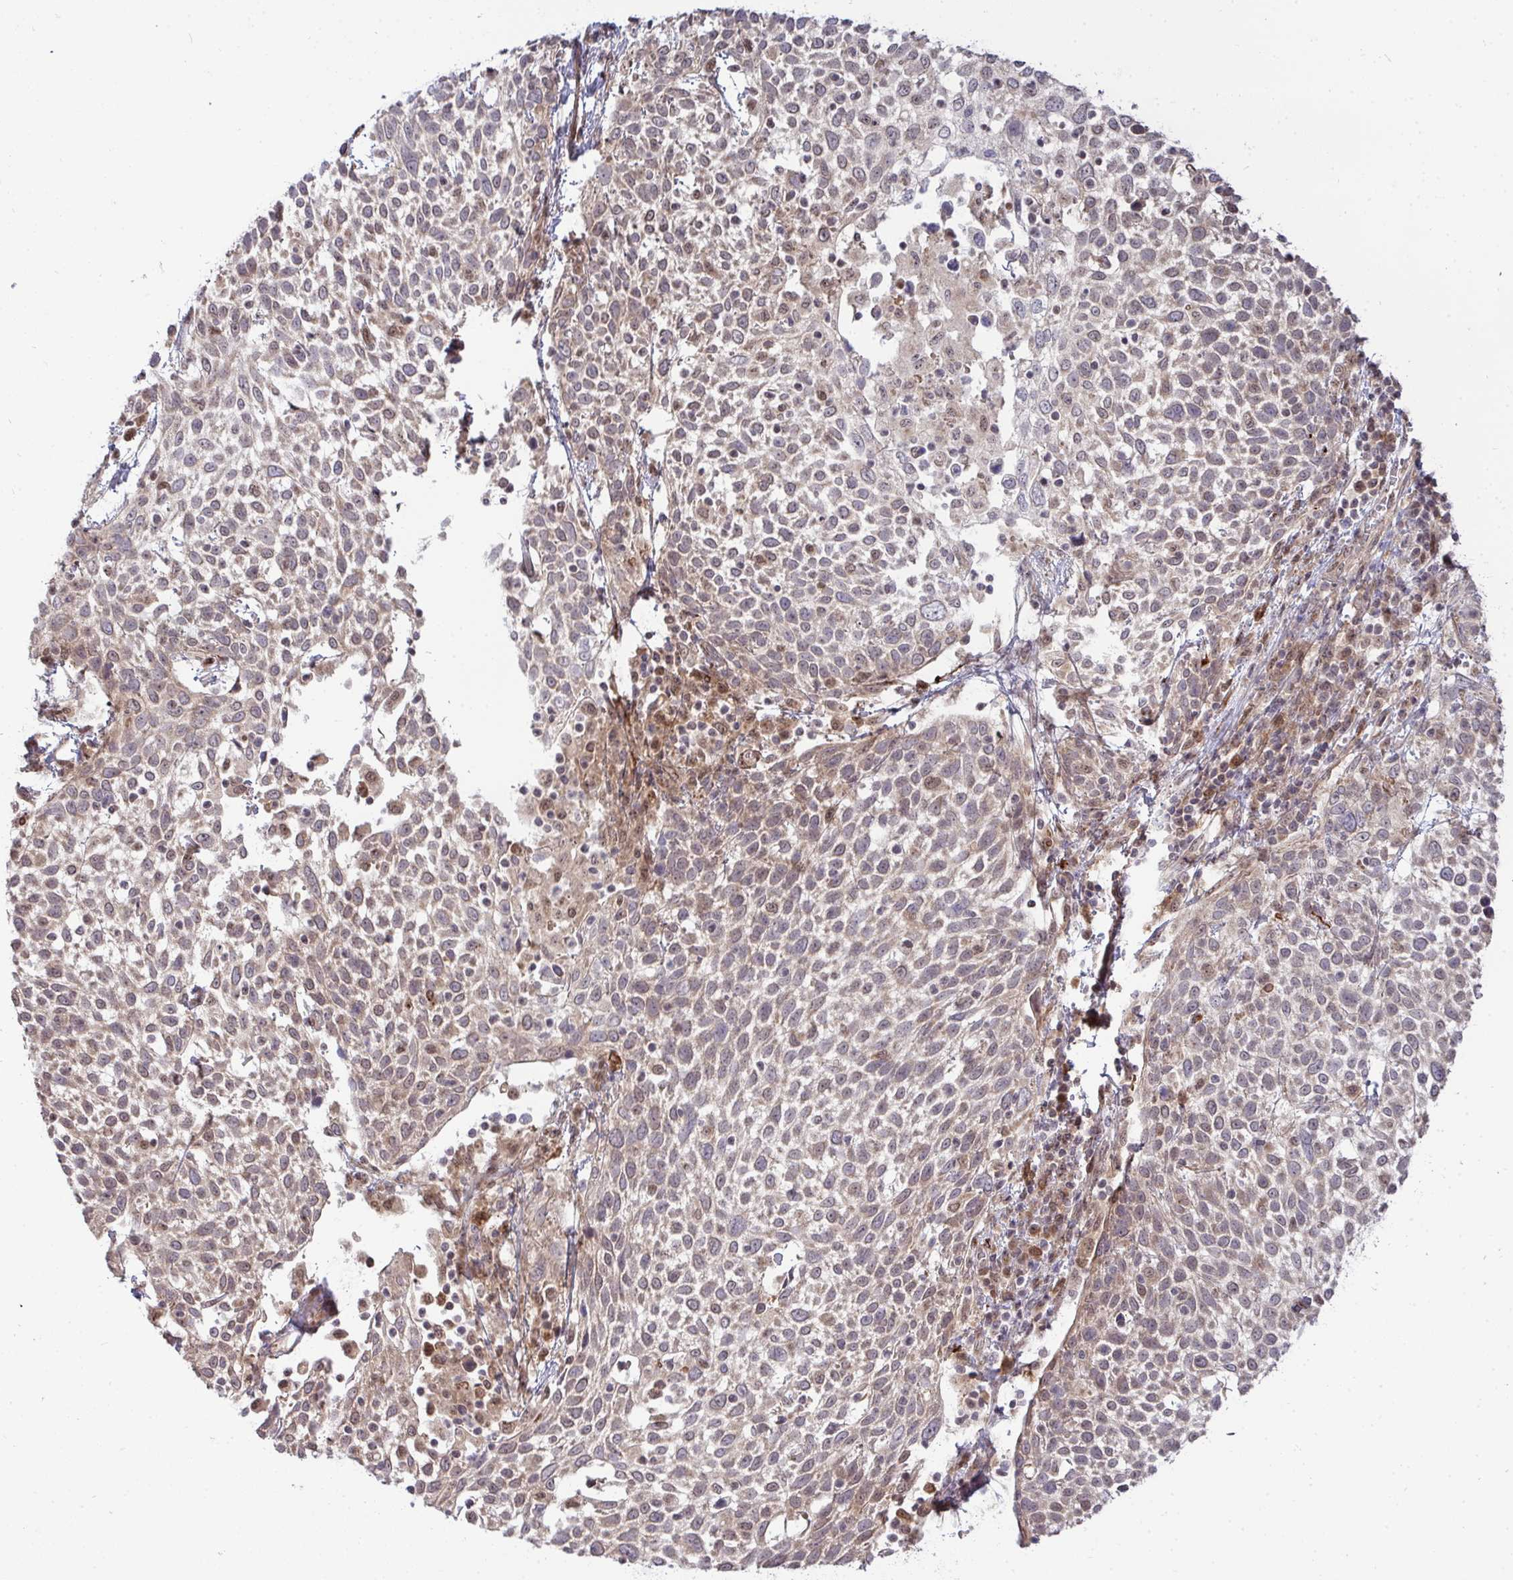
{"staining": {"intensity": "weak", "quantity": ">75%", "location": "cytoplasmic/membranous"}, "tissue": "cervical cancer", "cell_type": "Tumor cells", "image_type": "cancer", "snomed": [{"axis": "morphology", "description": "Squamous cell carcinoma, NOS"}, {"axis": "topography", "description": "Cervix"}], "caption": "Squamous cell carcinoma (cervical) tissue reveals weak cytoplasmic/membranous staining in about >75% of tumor cells, visualized by immunohistochemistry.", "gene": "TRIM44", "patient": {"sex": "female", "age": 61}}